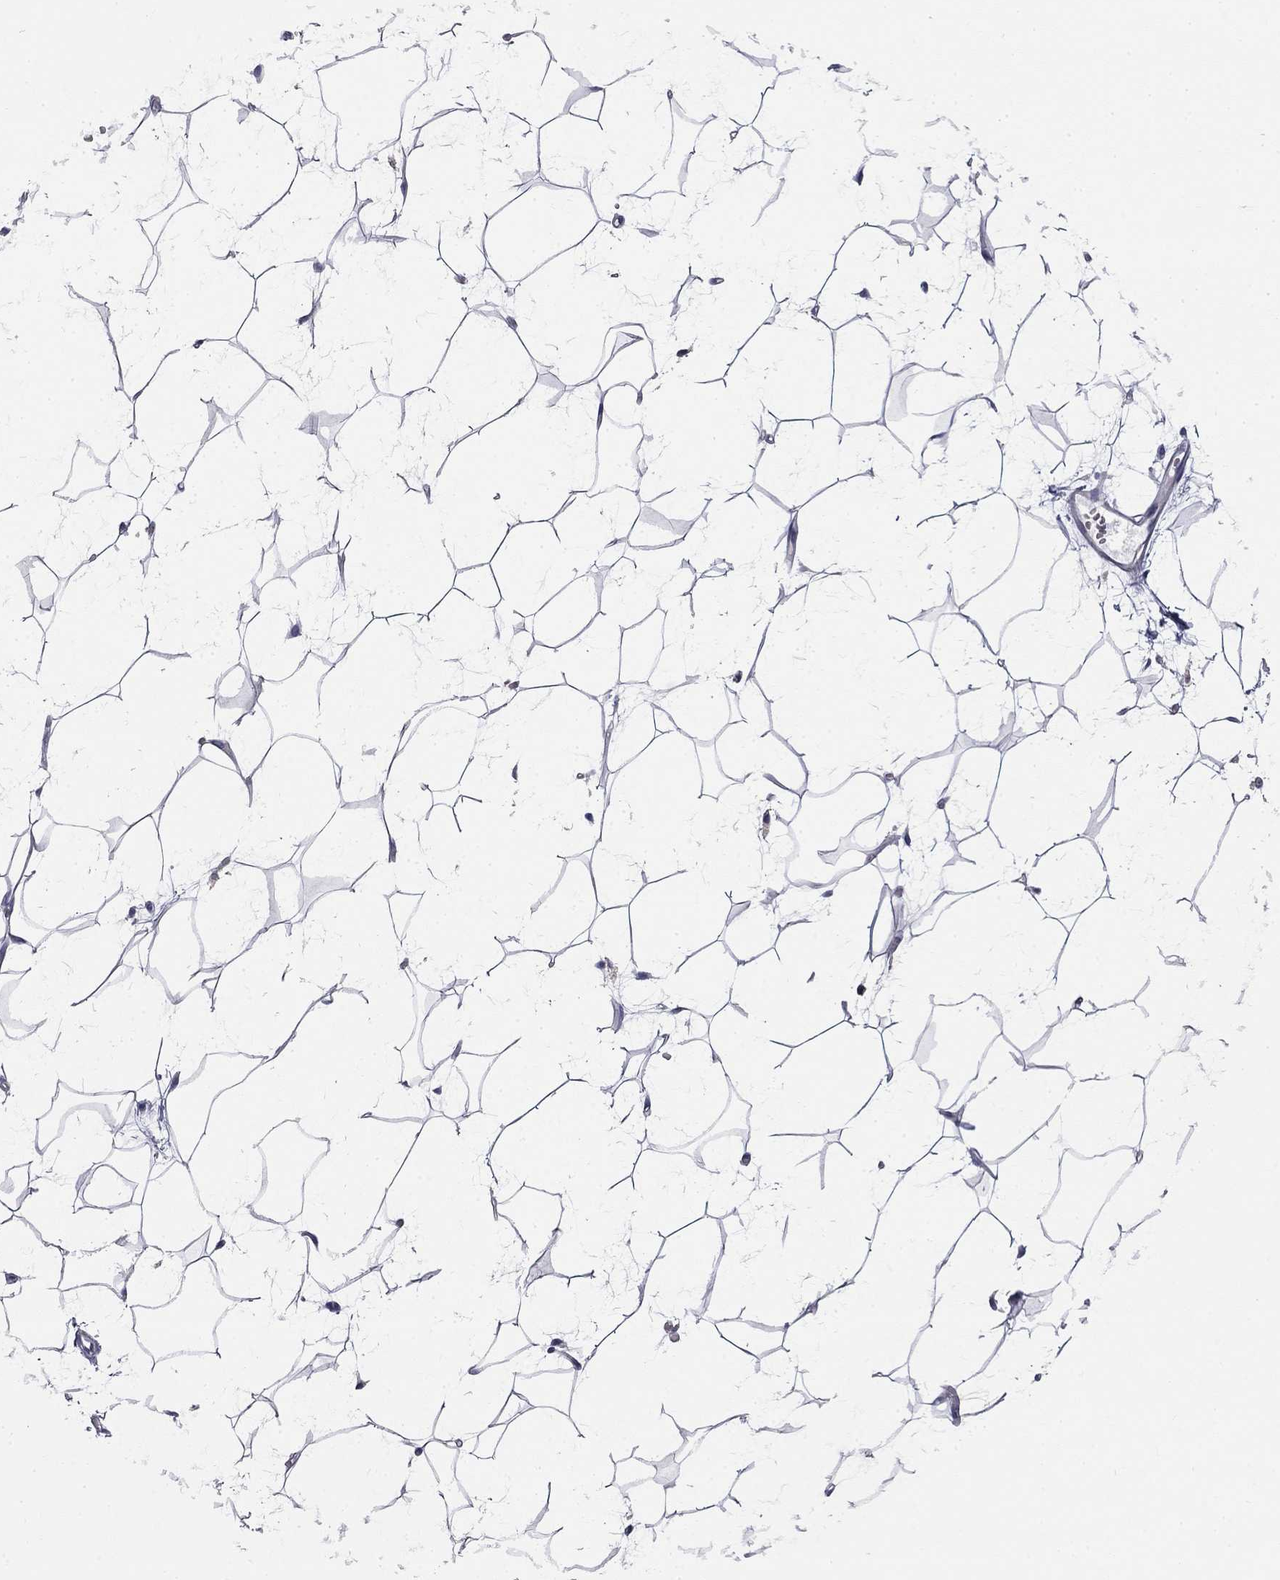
{"staining": {"intensity": "negative", "quantity": "none", "location": "none"}, "tissue": "adipose tissue", "cell_type": "Adipocytes", "image_type": "normal", "snomed": [{"axis": "morphology", "description": "Normal tissue, NOS"}, {"axis": "topography", "description": "Breast"}], "caption": "Immunohistochemistry (IHC) photomicrograph of benign human adipose tissue stained for a protein (brown), which demonstrates no positivity in adipocytes. (Immunohistochemistry, brightfield microscopy, high magnification).", "gene": "ARHGAP45", "patient": {"sex": "female", "age": 49}}